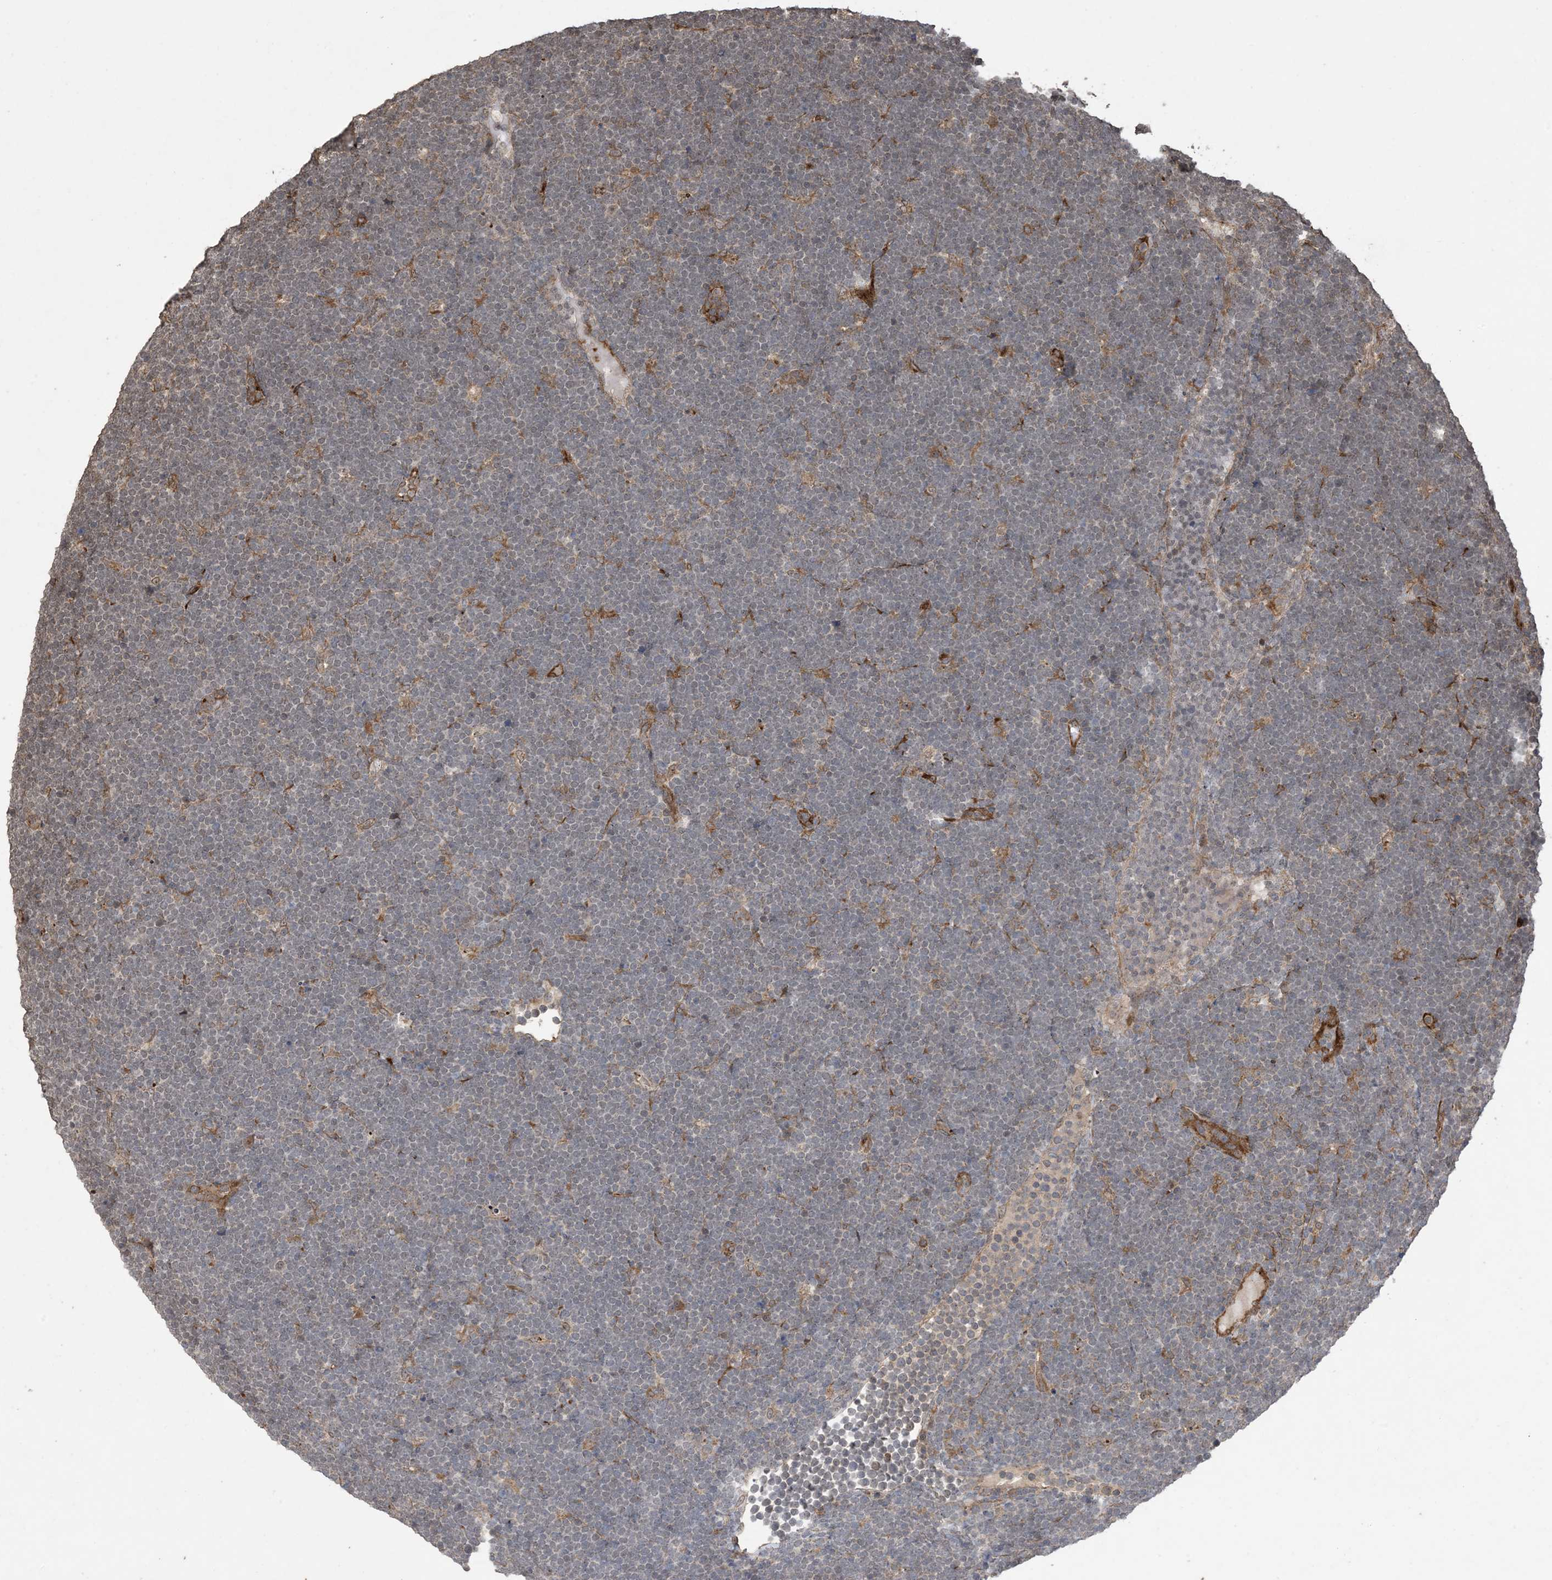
{"staining": {"intensity": "negative", "quantity": "none", "location": "none"}, "tissue": "lymphoma", "cell_type": "Tumor cells", "image_type": "cancer", "snomed": [{"axis": "morphology", "description": "Malignant lymphoma, non-Hodgkin's type, High grade"}, {"axis": "topography", "description": "Lymph node"}], "caption": "Human lymphoma stained for a protein using immunohistochemistry displays no expression in tumor cells.", "gene": "ZNF511", "patient": {"sex": "male", "age": 13}}